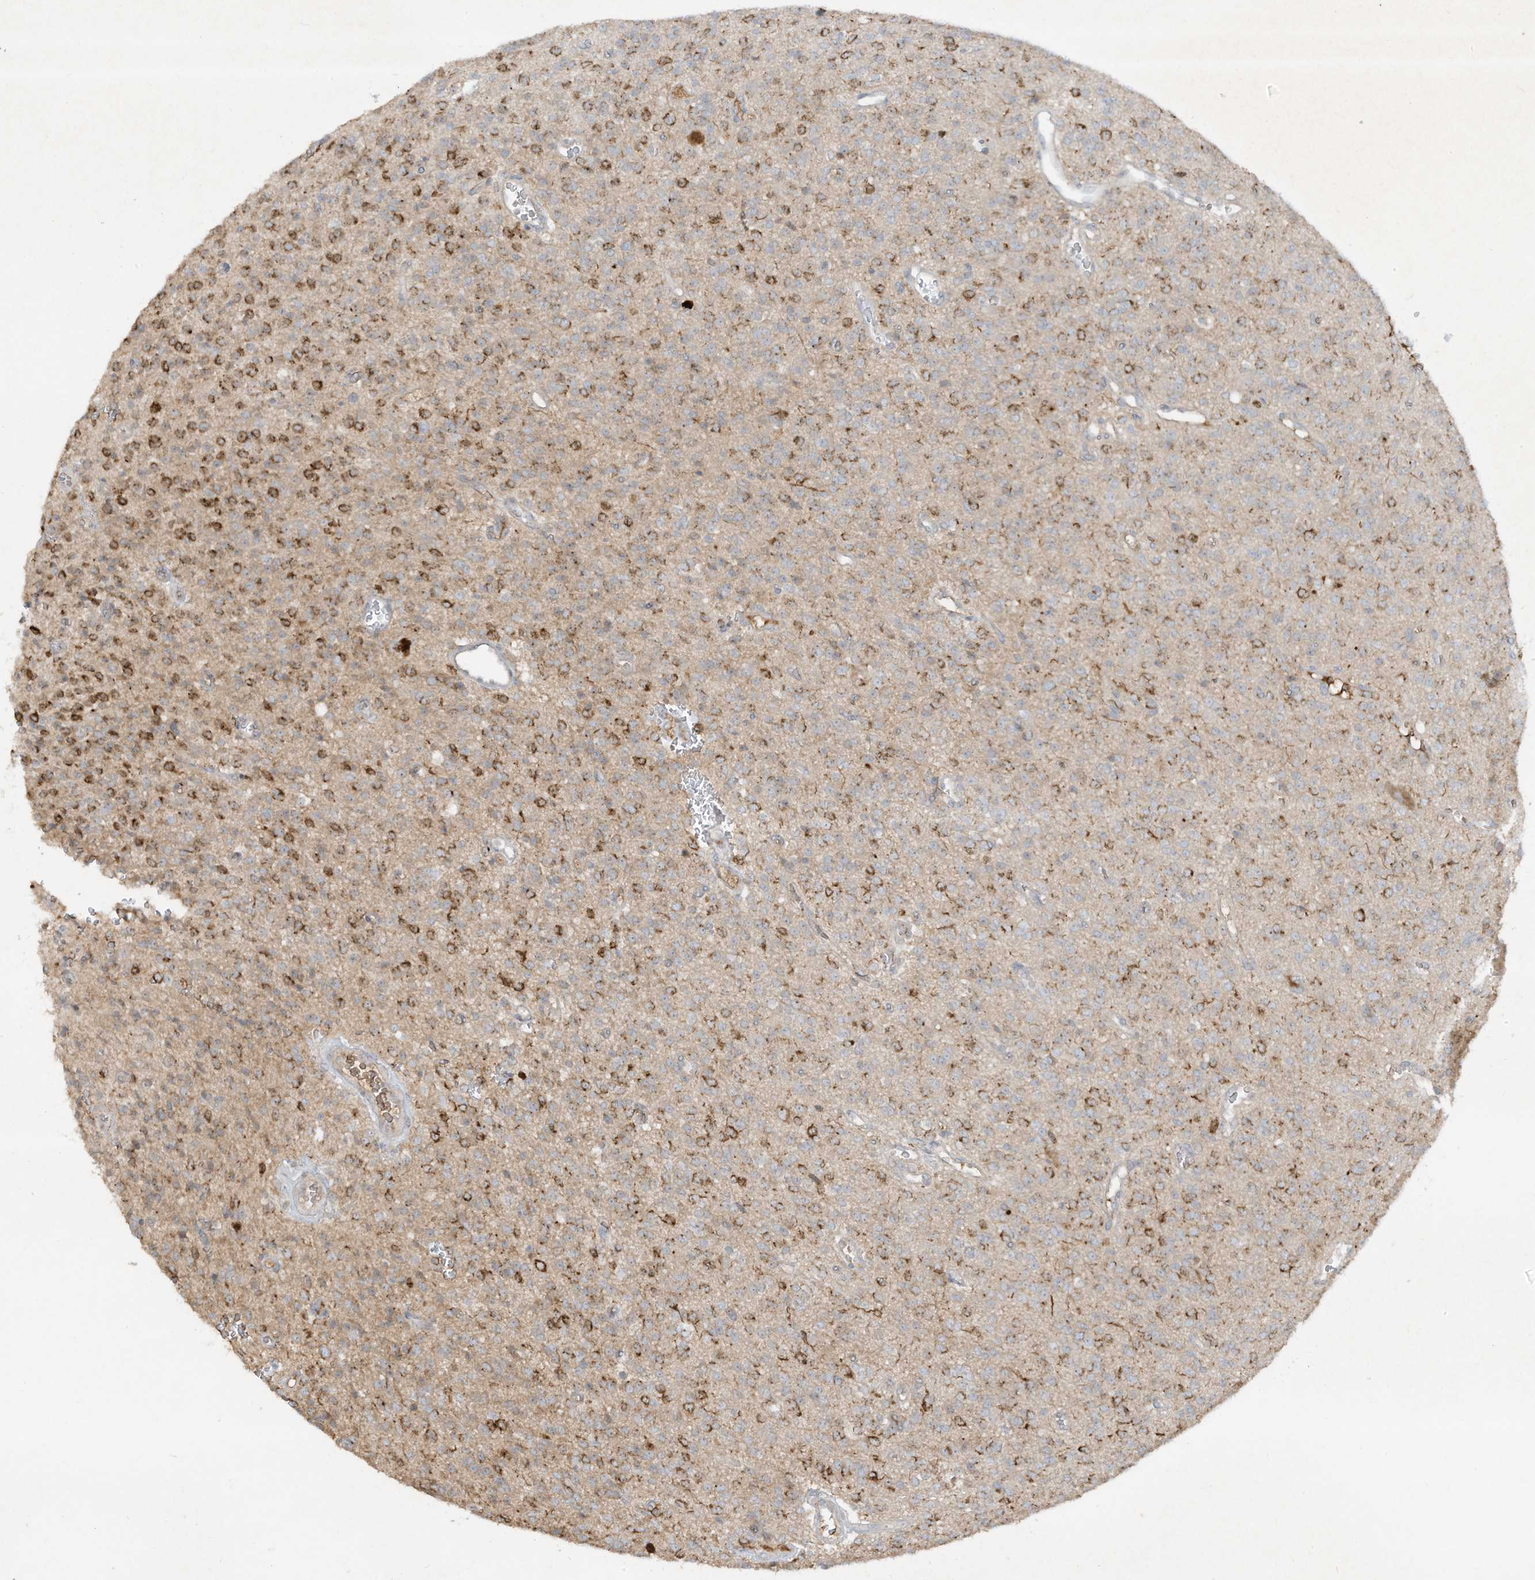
{"staining": {"intensity": "moderate", "quantity": "25%-75%", "location": "cytoplasmic/membranous"}, "tissue": "glioma", "cell_type": "Tumor cells", "image_type": "cancer", "snomed": [{"axis": "morphology", "description": "Glioma, malignant, High grade"}, {"axis": "topography", "description": "Brain"}], "caption": "A medium amount of moderate cytoplasmic/membranous staining is appreciated in approximately 25%-75% of tumor cells in malignant glioma (high-grade) tissue. The staining was performed using DAB to visualize the protein expression in brown, while the nuclei were stained in blue with hematoxylin (Magnification: 20x).", "gene": "FETUB", "patient": {"sex": "male", "age": 34}}